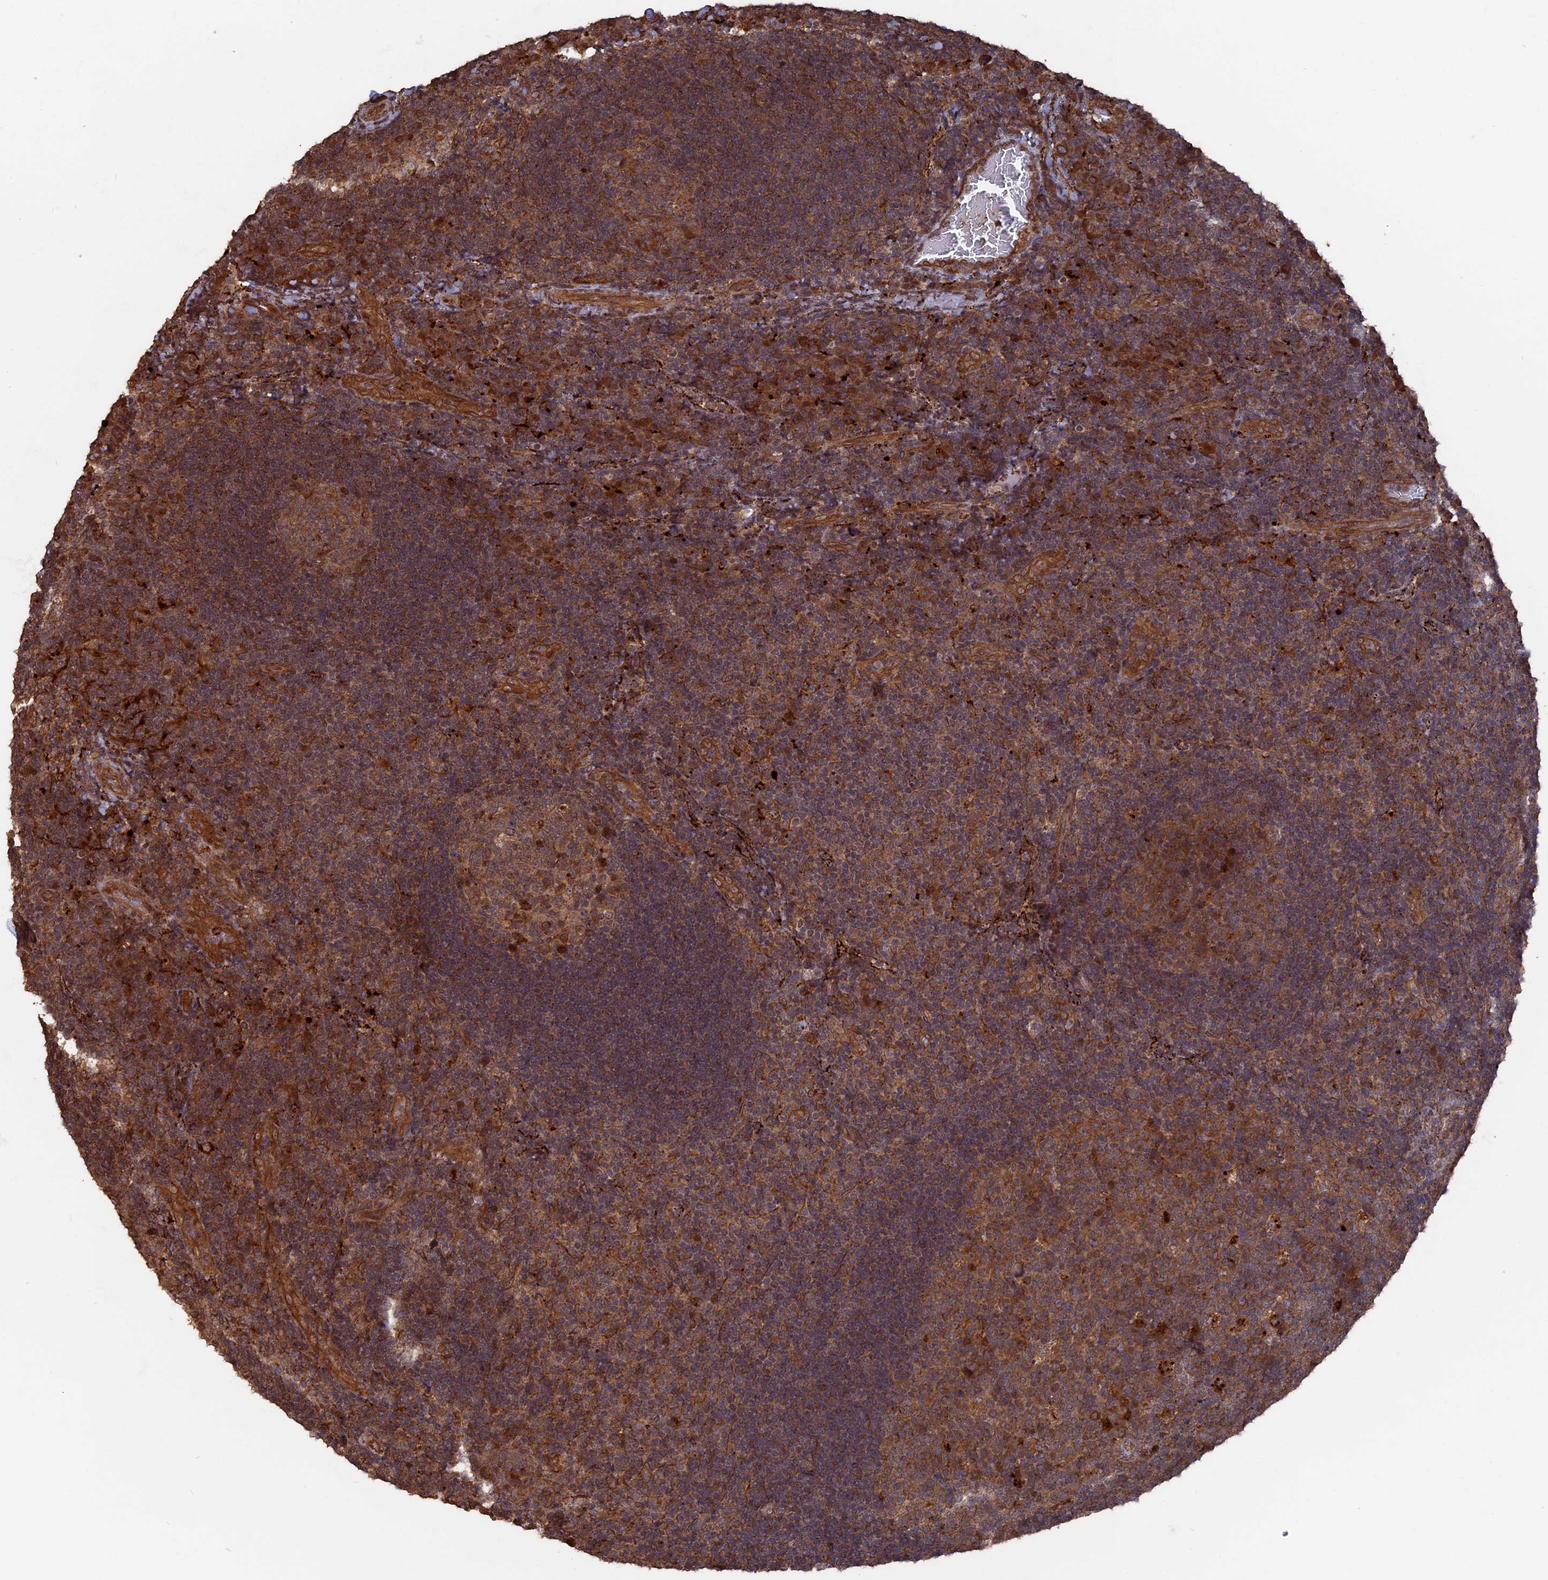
{"staining": {"intensity": "moderate", "quantity": ">75%", "location": "cytoplasmic/membranous"}, "tissue": "tonsil", "cell_type": "Germinal center cells", "image_type": "normal", "snomed": [{"axis": "morphology", "description": "Normal tissue, NOS"}, {"axis": "topography", "description": "Tonsil"}], "caption": "Unremarkable tonsil exhibits moderate cytoplasmic/membranous staining in about >75% of germinal center cells, visualized by immunohistochemistry. (DAB (3,3'-diaminobenzidine) = brown stain, brightfield microscopy at high magnification).", "gene": "TELO2", "patient": {"sex": "male", "age": 17}}